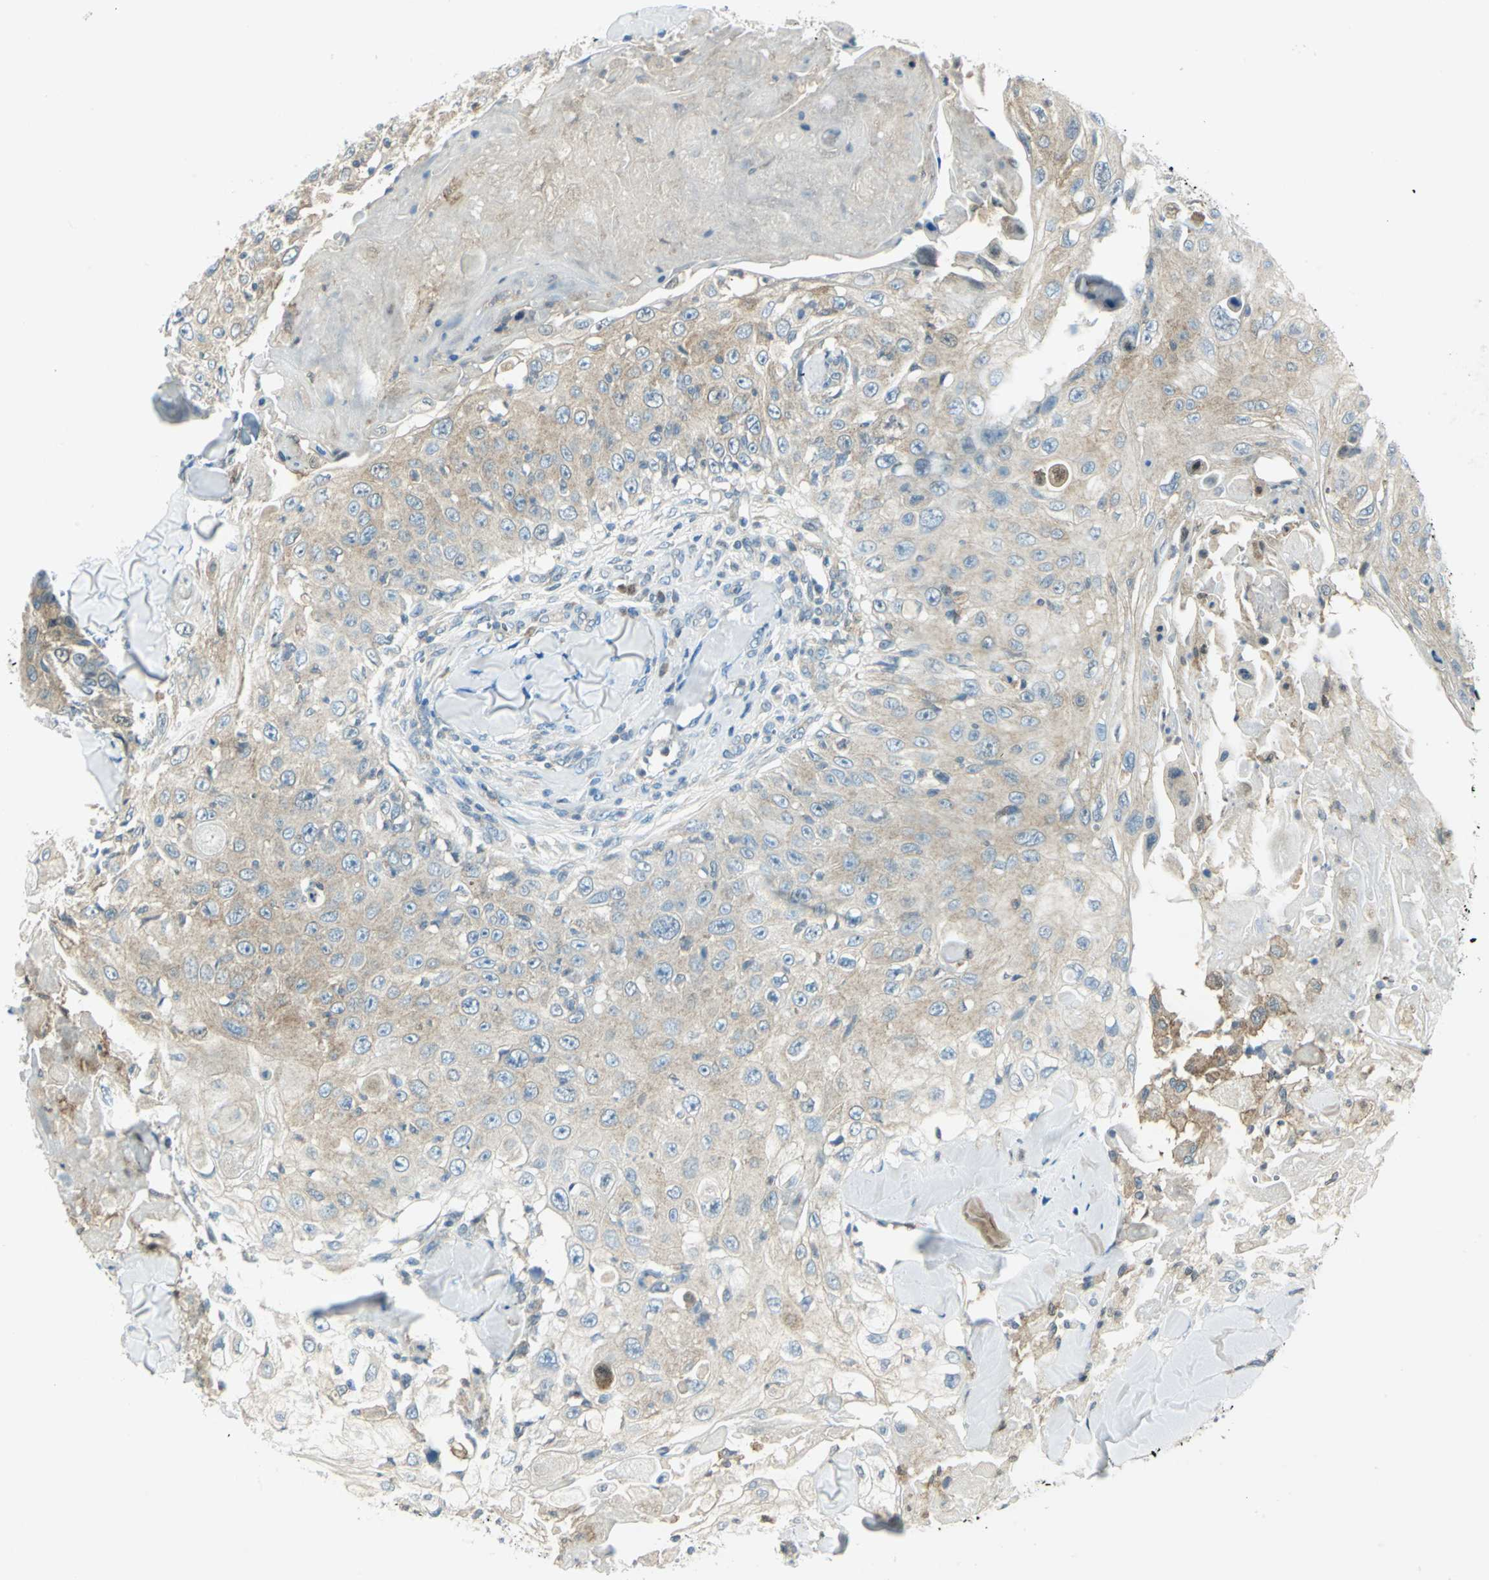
{"staining": {"intensity": "weak", "quantity": "25%-75%", "location": "cytoplasmic/membranous"}, "tissue": "skin cancer", "cell_type": "Tumor cells", "image_type": "cancer", "snomed": [{"axis": "morphology", "description": "Squamous cell carcinoma, NOS"}, {"axis": "topography", "description": "Skin"}], "caption": "Weak cytoplasmic/membranous positivity for a protein is identified in approximately 25%-75% of tumor cells of squamous cell carcinoma (skin) using immunohistochemistry (IHC).", "gene": "ALDOA", "patient": {"sex": "male", "age": 86}}